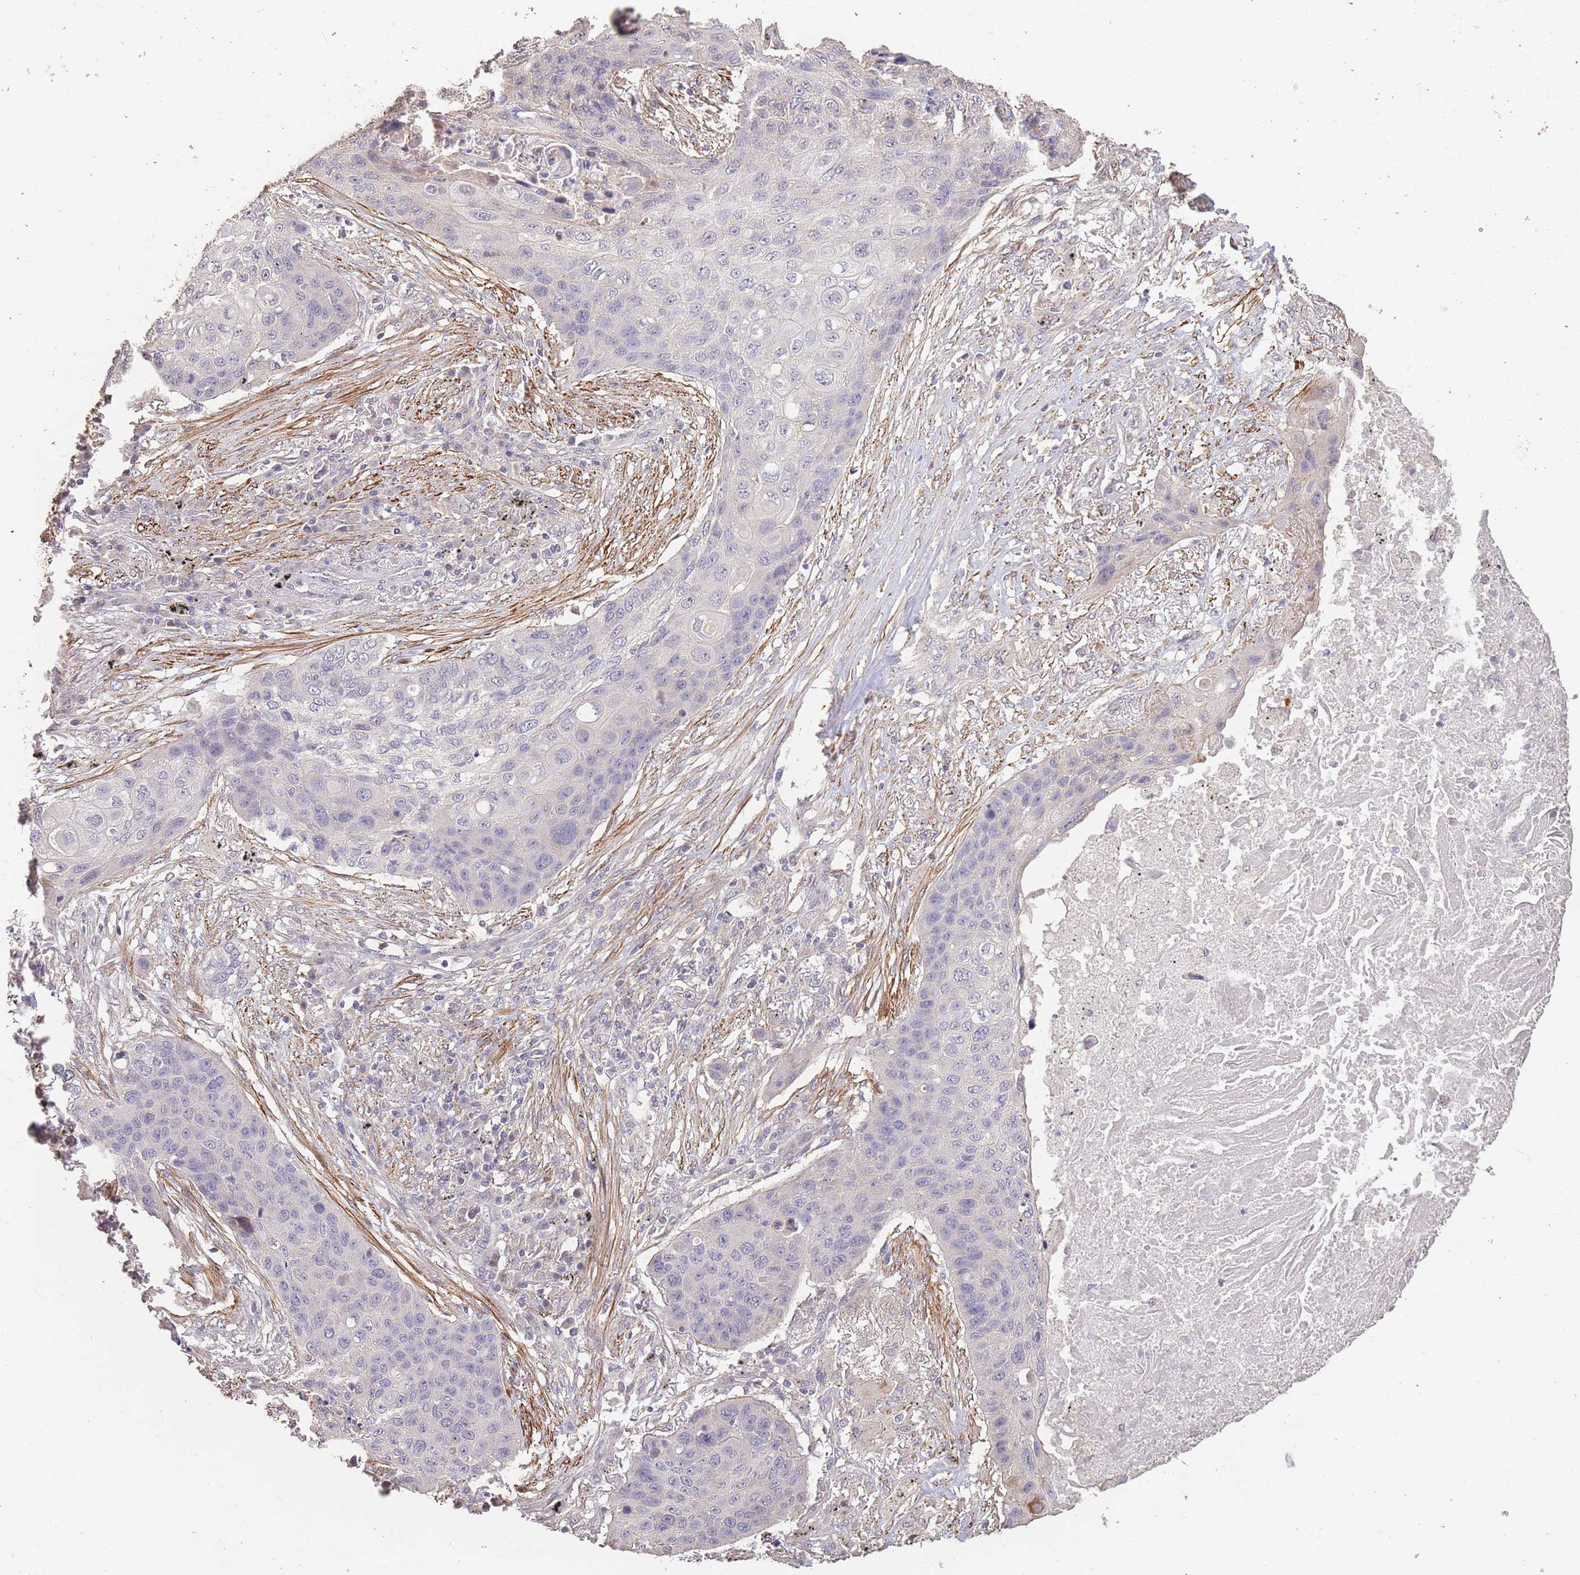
{"staining": {"intensity": "negative", "quantity": "none", "location": "none"}, "tissue": "lung cancer", "cell_type": "Tumor cells", "image_type": "cancer", "snomed": [{"axis": "morphology", "description": "Squamous cell carcinoma, NOS"}, {"axis": "topography", "description": "Lung"}], "caption": "Histopathology image shows no significant protein staining in tumor cells of lung cancer (squamous cell carcinoma). (Stains: DAB (3,3'-diaminobenzidine) immunohistochemistry (IHC) with hematoxylin counter stain, Microscopy: brightfield microscopy at high magnification).", "gene": "NLRC4", "patient": {"sex": "female", "age": 63}}